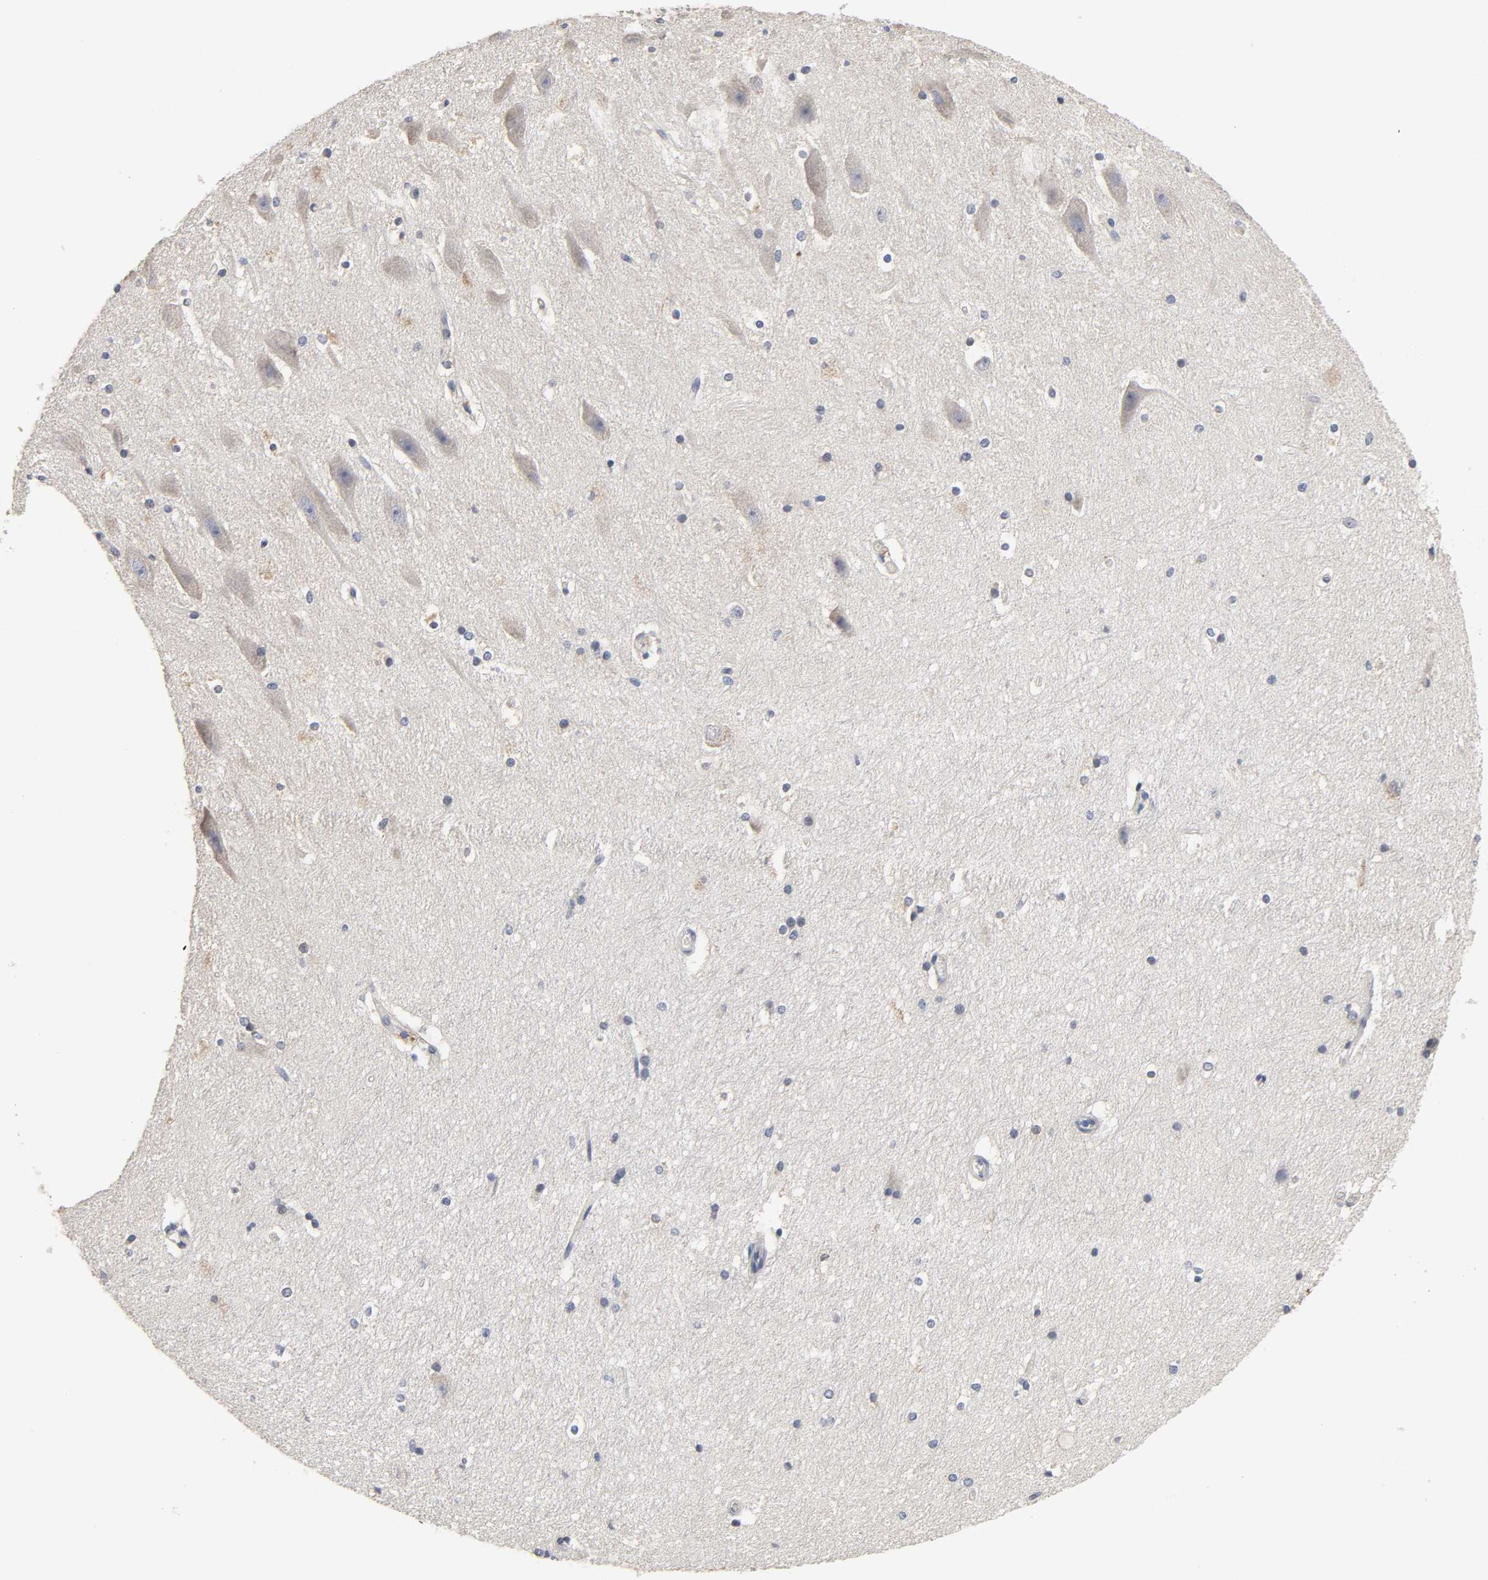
{"staining": {"intensity": "negative", "quantity": "none", "location": "none"}, "tissue": "hippocampus", "cell_type": "Glial cells", "image_type": "normal", "snomed": [{"axis": "morphology", "description": "Normal tissue, NOS"}, {"axis": "topography", "description": "Hippocampus"}], "caption": "DAB immunohistochemical staining of unremarkable hippocampus demonstrates no significant expression in glial cells. (Stains: DAB immunohistochemistry with hematoxylin counter stain, Microscopy: brightfield microscopy at high magnification).", "gene": "HDLBP", "patient": {"sex": "female", "age": 19}}